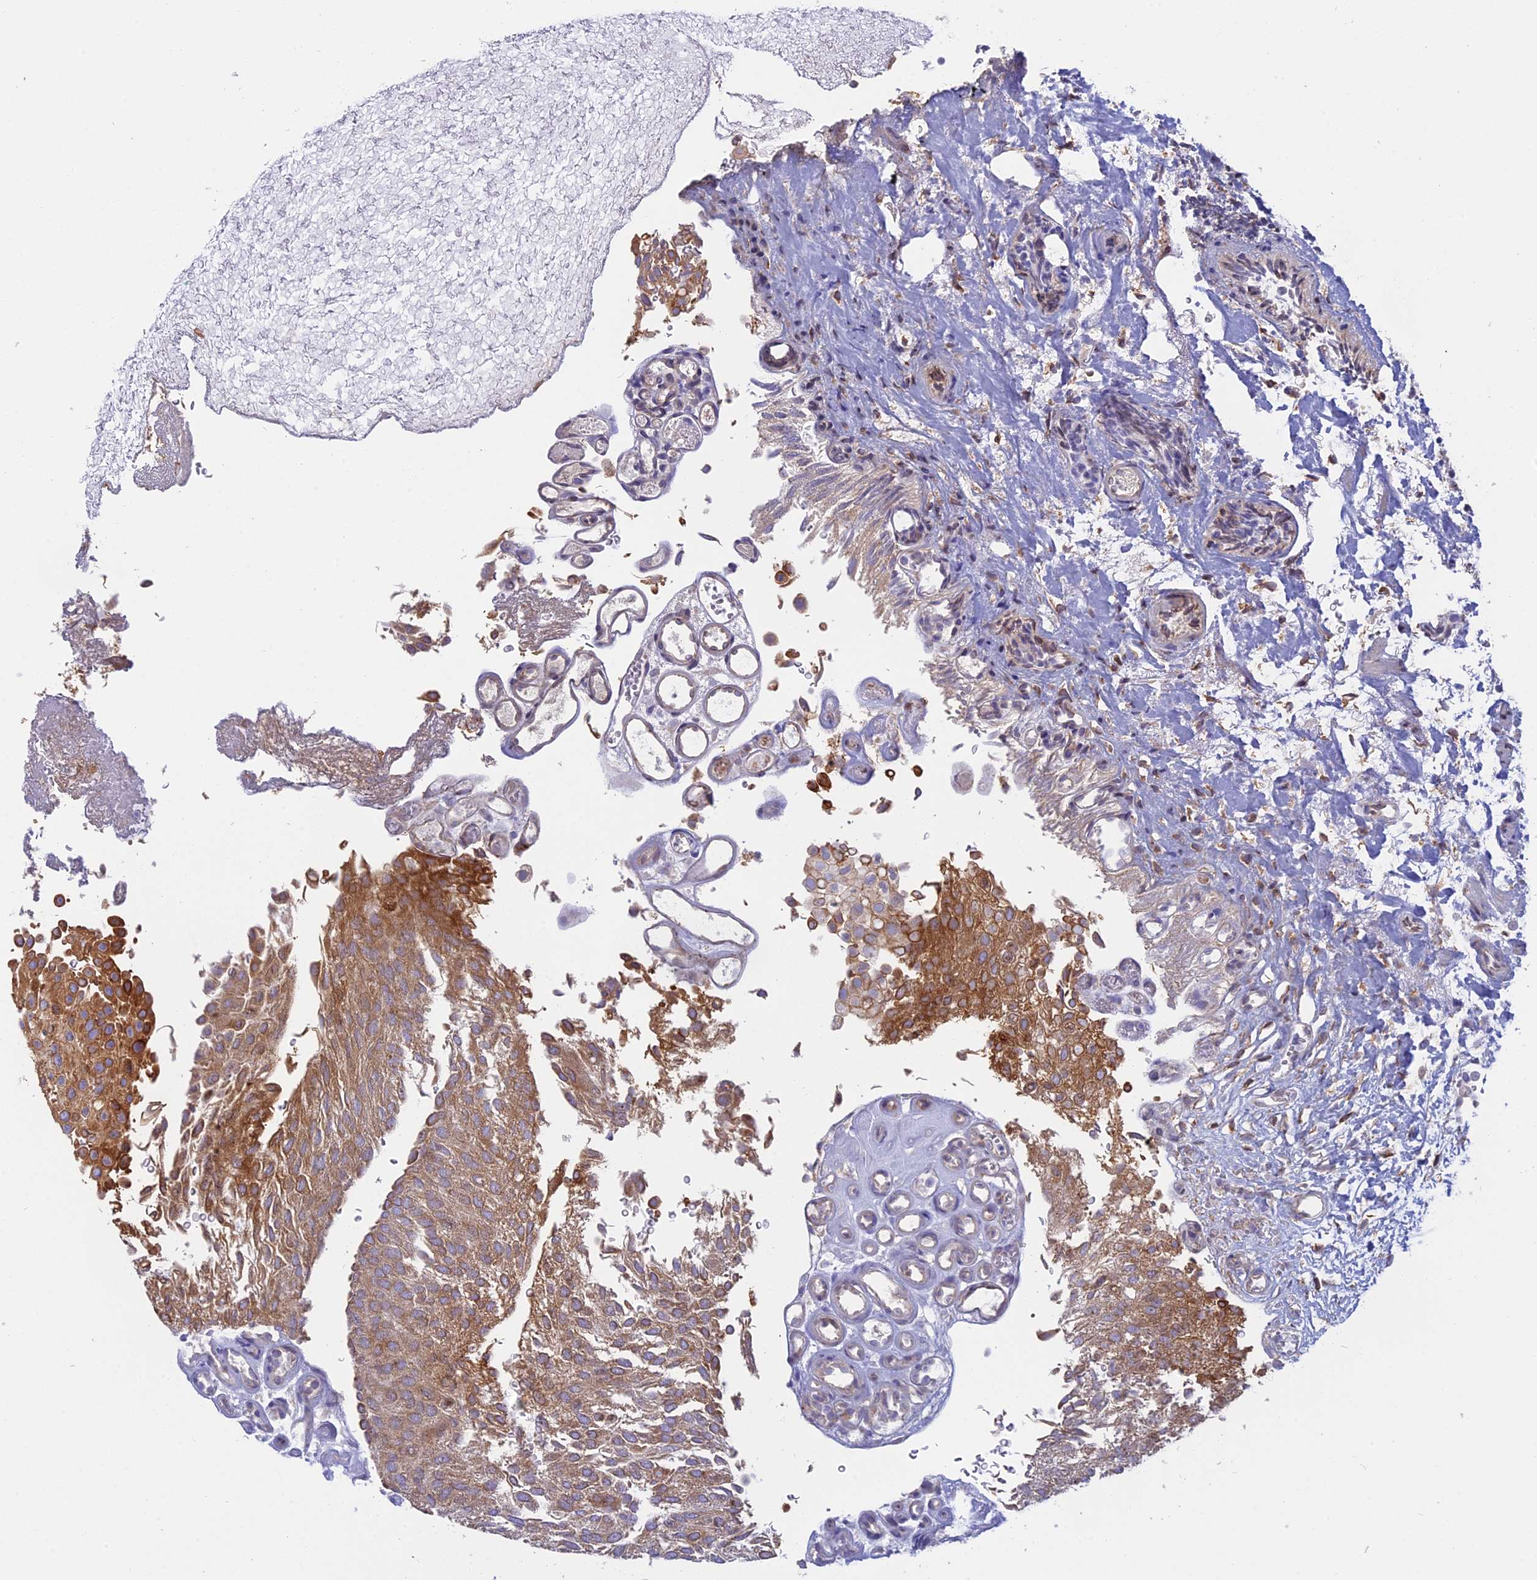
{"staining": {"intensity": "moderate", "quantity": ">75%", "location": "cytoplasmic/membranous"}, "tissue": "urothelial cancer", "cell_type": "Tumor cells", "image_type": "cancer", "snomed": [{"axis": "morphology", "description": "Urothelial carcinoma, Low grade"}, {"axis": "topography", "description": "Urinary bladder"}], "caption": "Human low-grade urothelial carcinoma stained for a protein (brown) shows moderate cytoplasmic/membranous positive staining in about >75% of tumor cells.", "gene": "TLCD1", "patient": {"sex": "male", "age": 78}}